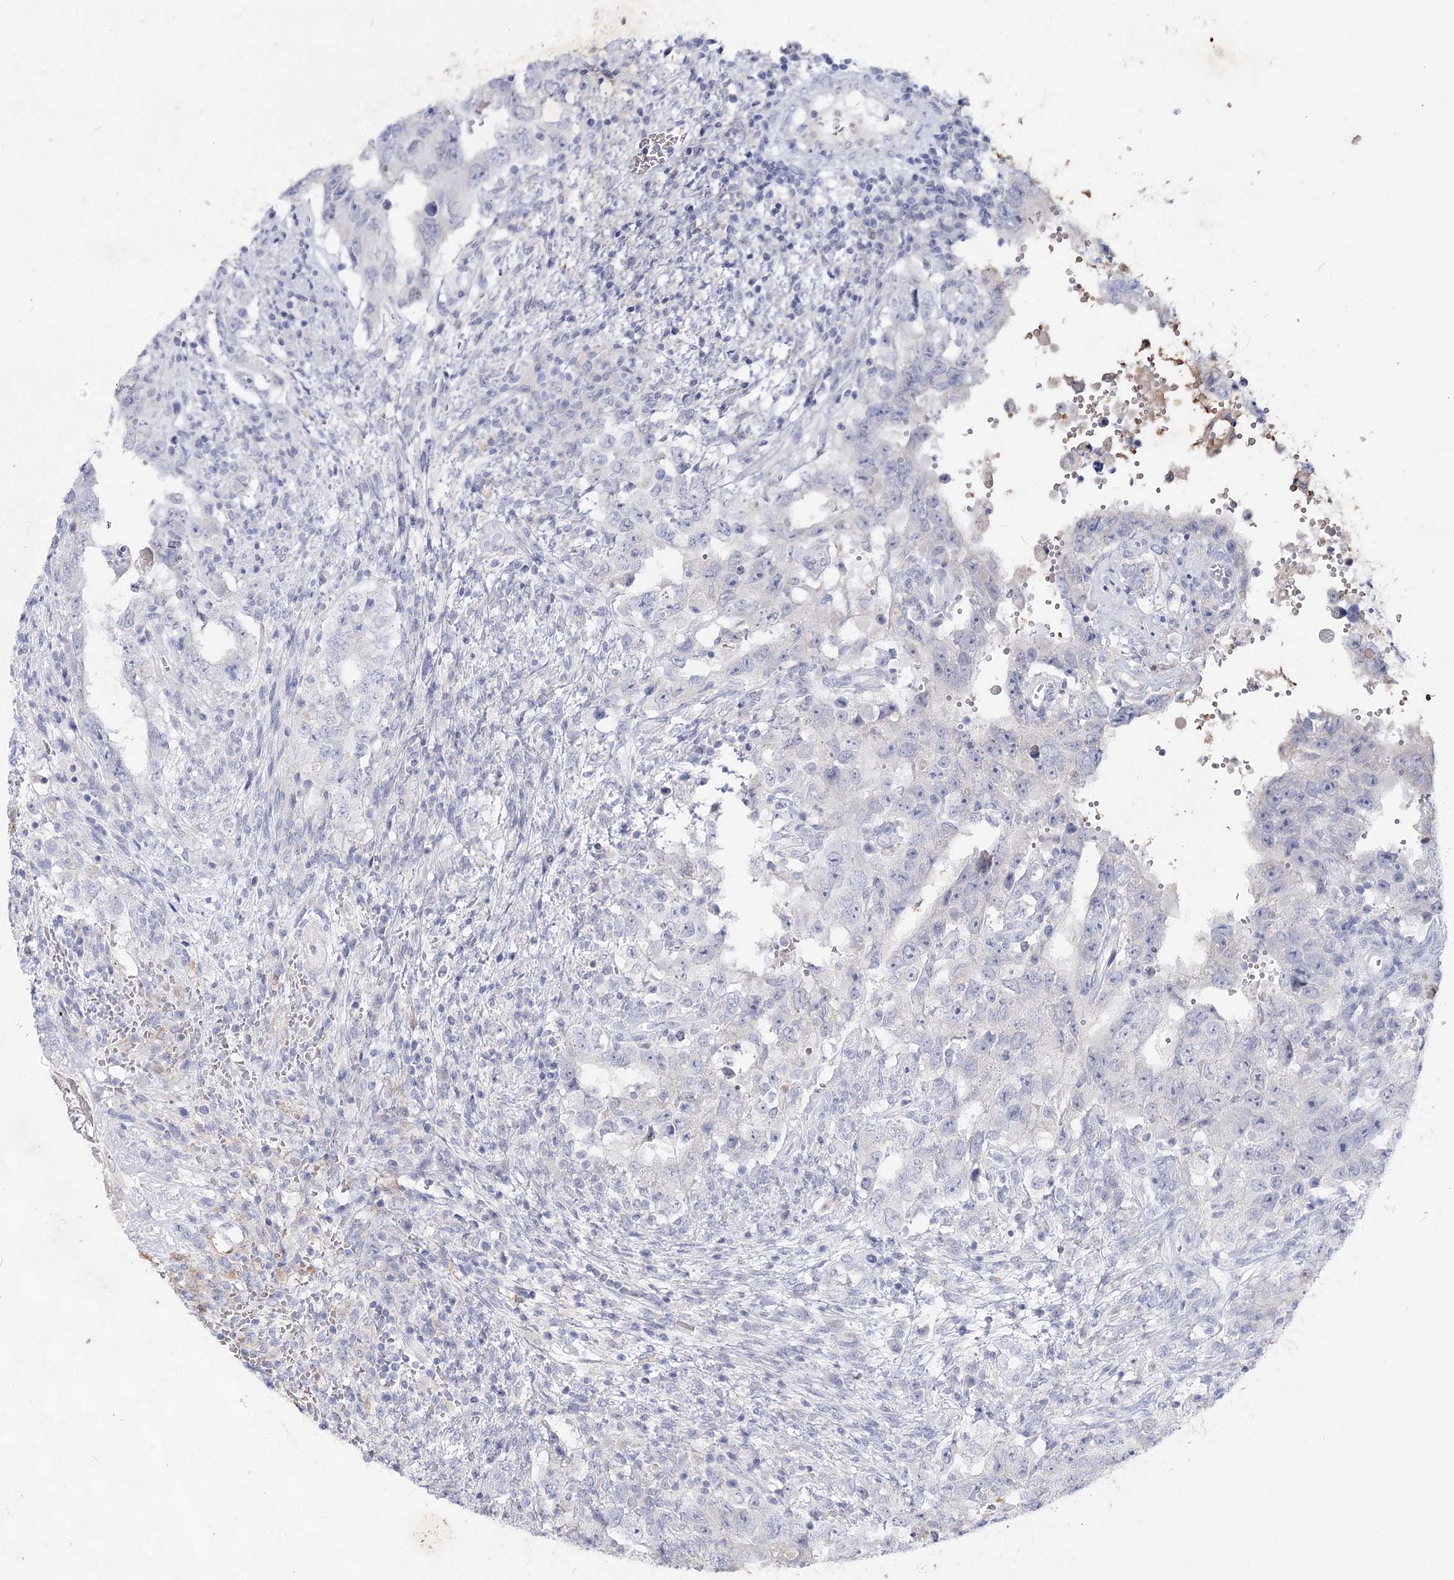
{"staining": {"intensity": "negative", "quantity": "none", "location": "none"}, "tissue": "testis cancer", "cell_type": "Tumor cells", "image_type": "cancer", "snomed": [{"axis": "morphology", "description": "Carcinoma, Embryonal, NOS"}, {"axis": "topography", "description": "Testis"}], "caption": "IHC image of neoplastic tissue: embryonal carcinoma (testis) stained with DAB shows no significant protein positivity in tumor cells.", "gene": "CCDC73", "patient": {"sex": "male", "age": 26}}